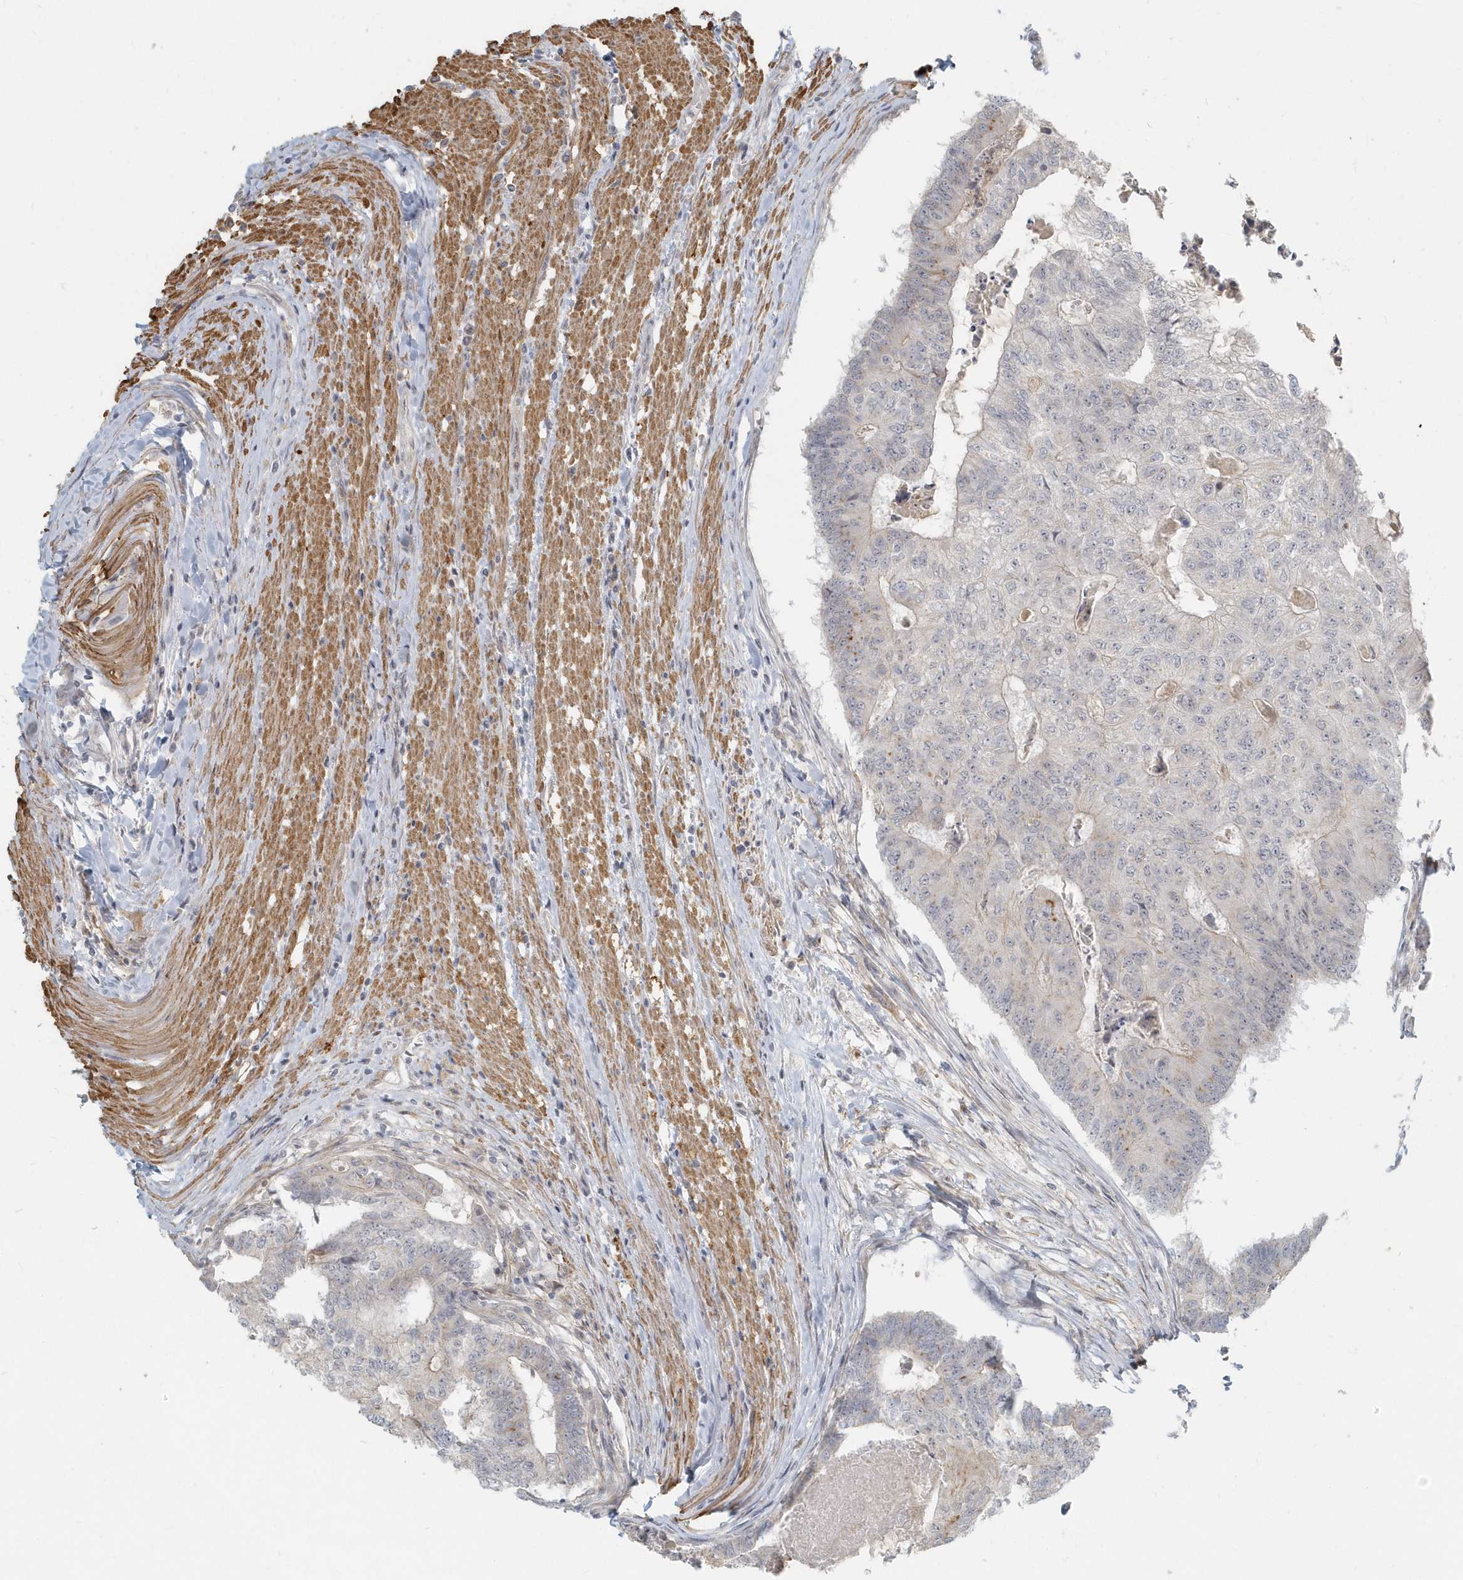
{"staining": {"intensity": "negative", "quantity": "none", "location": "none"}, "tissue": "colorectal cancer", "cell_type": "Tumor cells", "image_type": "cancer", "snomed": [{"axis": "morphology", "description": "Adenocarcinoma, NOS"}, {"axis": "topography", "description": "Colon"}], "caption": "Immunohistochemical staining of human colorectal cancer (adenocarcinoma) demonstrates no significant staining in tumor cells. (DAB (3,3'-diaminobenzidine) IHC, high magnification).", "gene": "NAPB", "patient": {"sex": "female", "age": 67}}